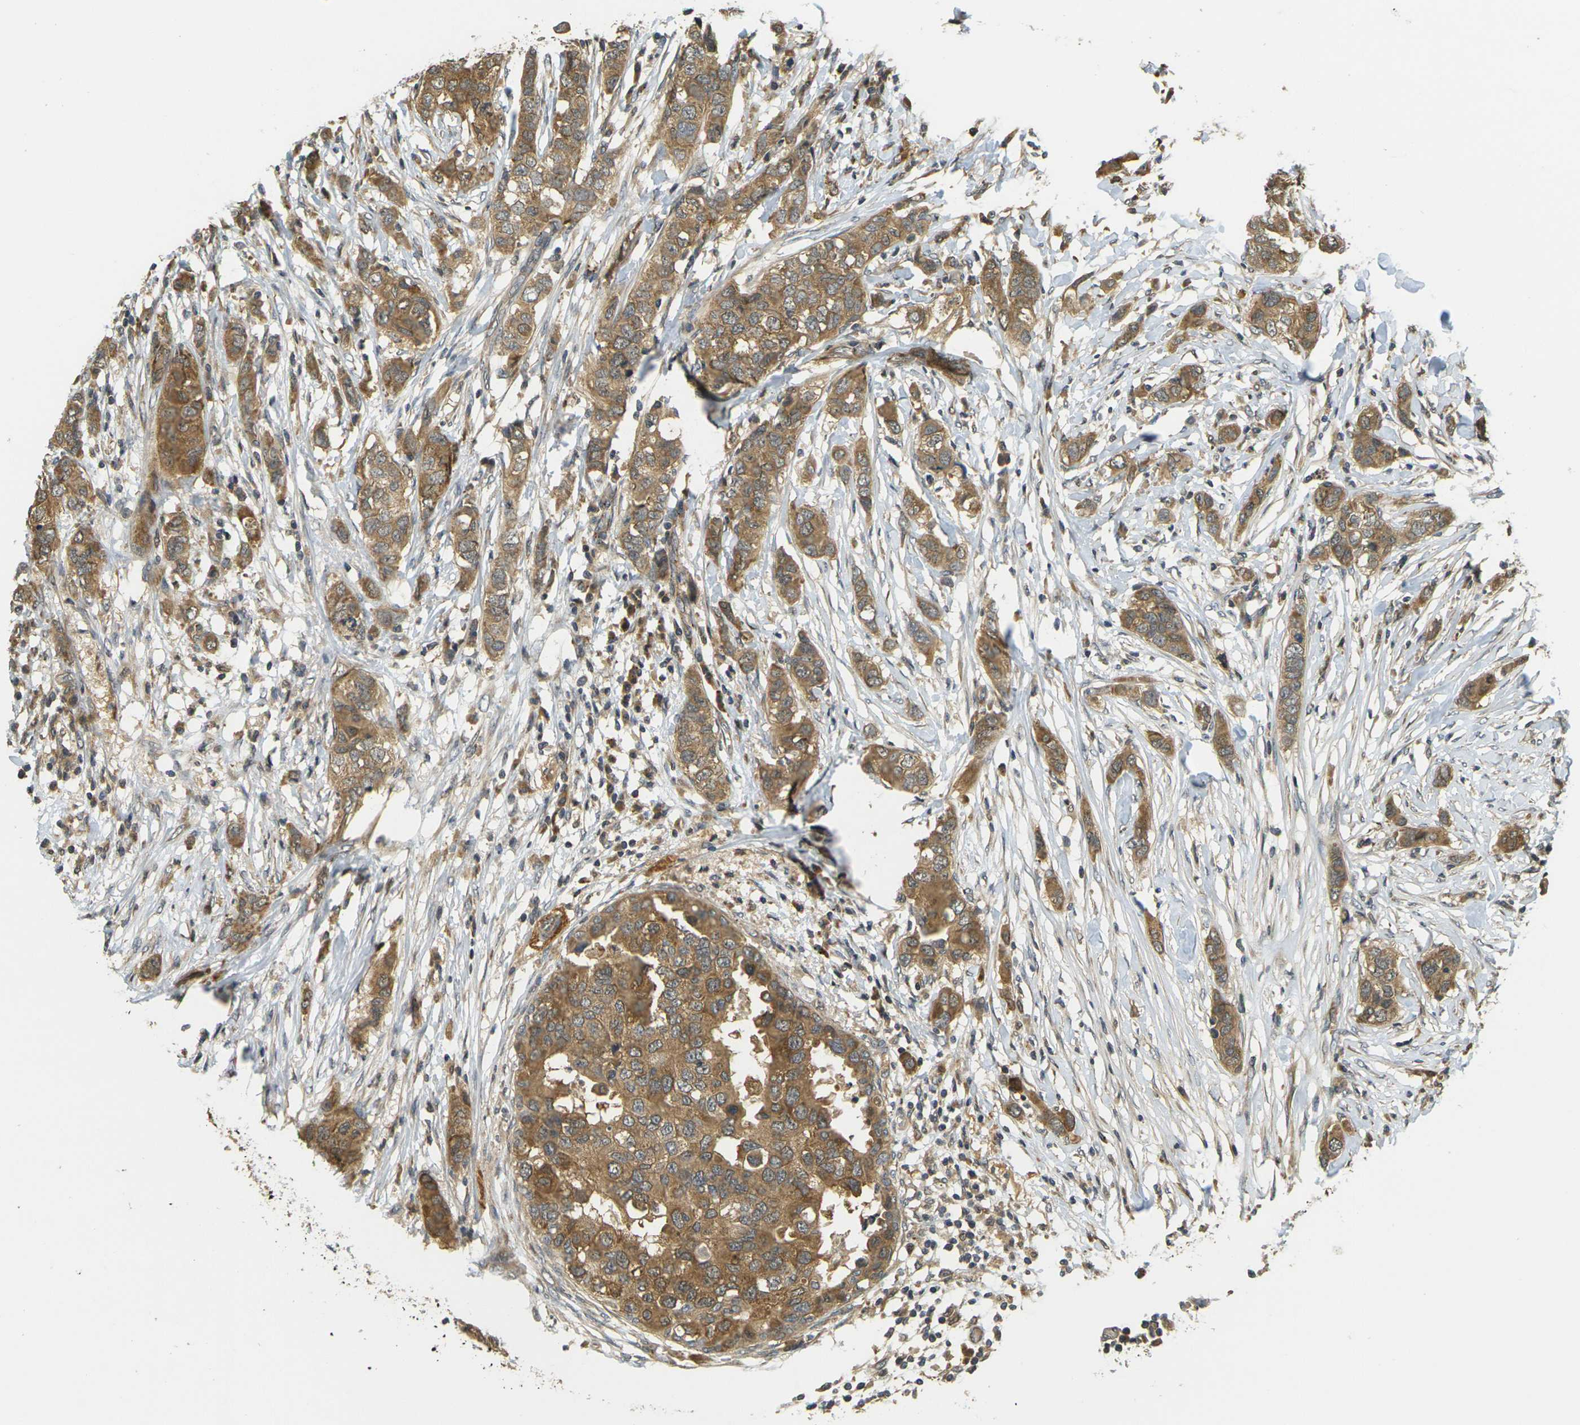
{"staining": {"intensity": "moderate", "quantity": ">75%", "location": "cytoplasmic/membranous"}, "tissue": "breast cancer", "cell_type": "Tumor cells", "image_type": "cancer", "snomed": [{"axis": "morphology", "description": "Duct carcinoma"}, {"axis": "topography", "description": "Breast"}], "caption": "There is medium levels of moderate cytoplasmic/membranous expression in tumor cells of breast cancer (invasive ductal carcinoma), as demonstrated by immunohistochemical staining (brown color).", "gene": "KLHL8", "patient": {"sex": "female", "age": 50}}